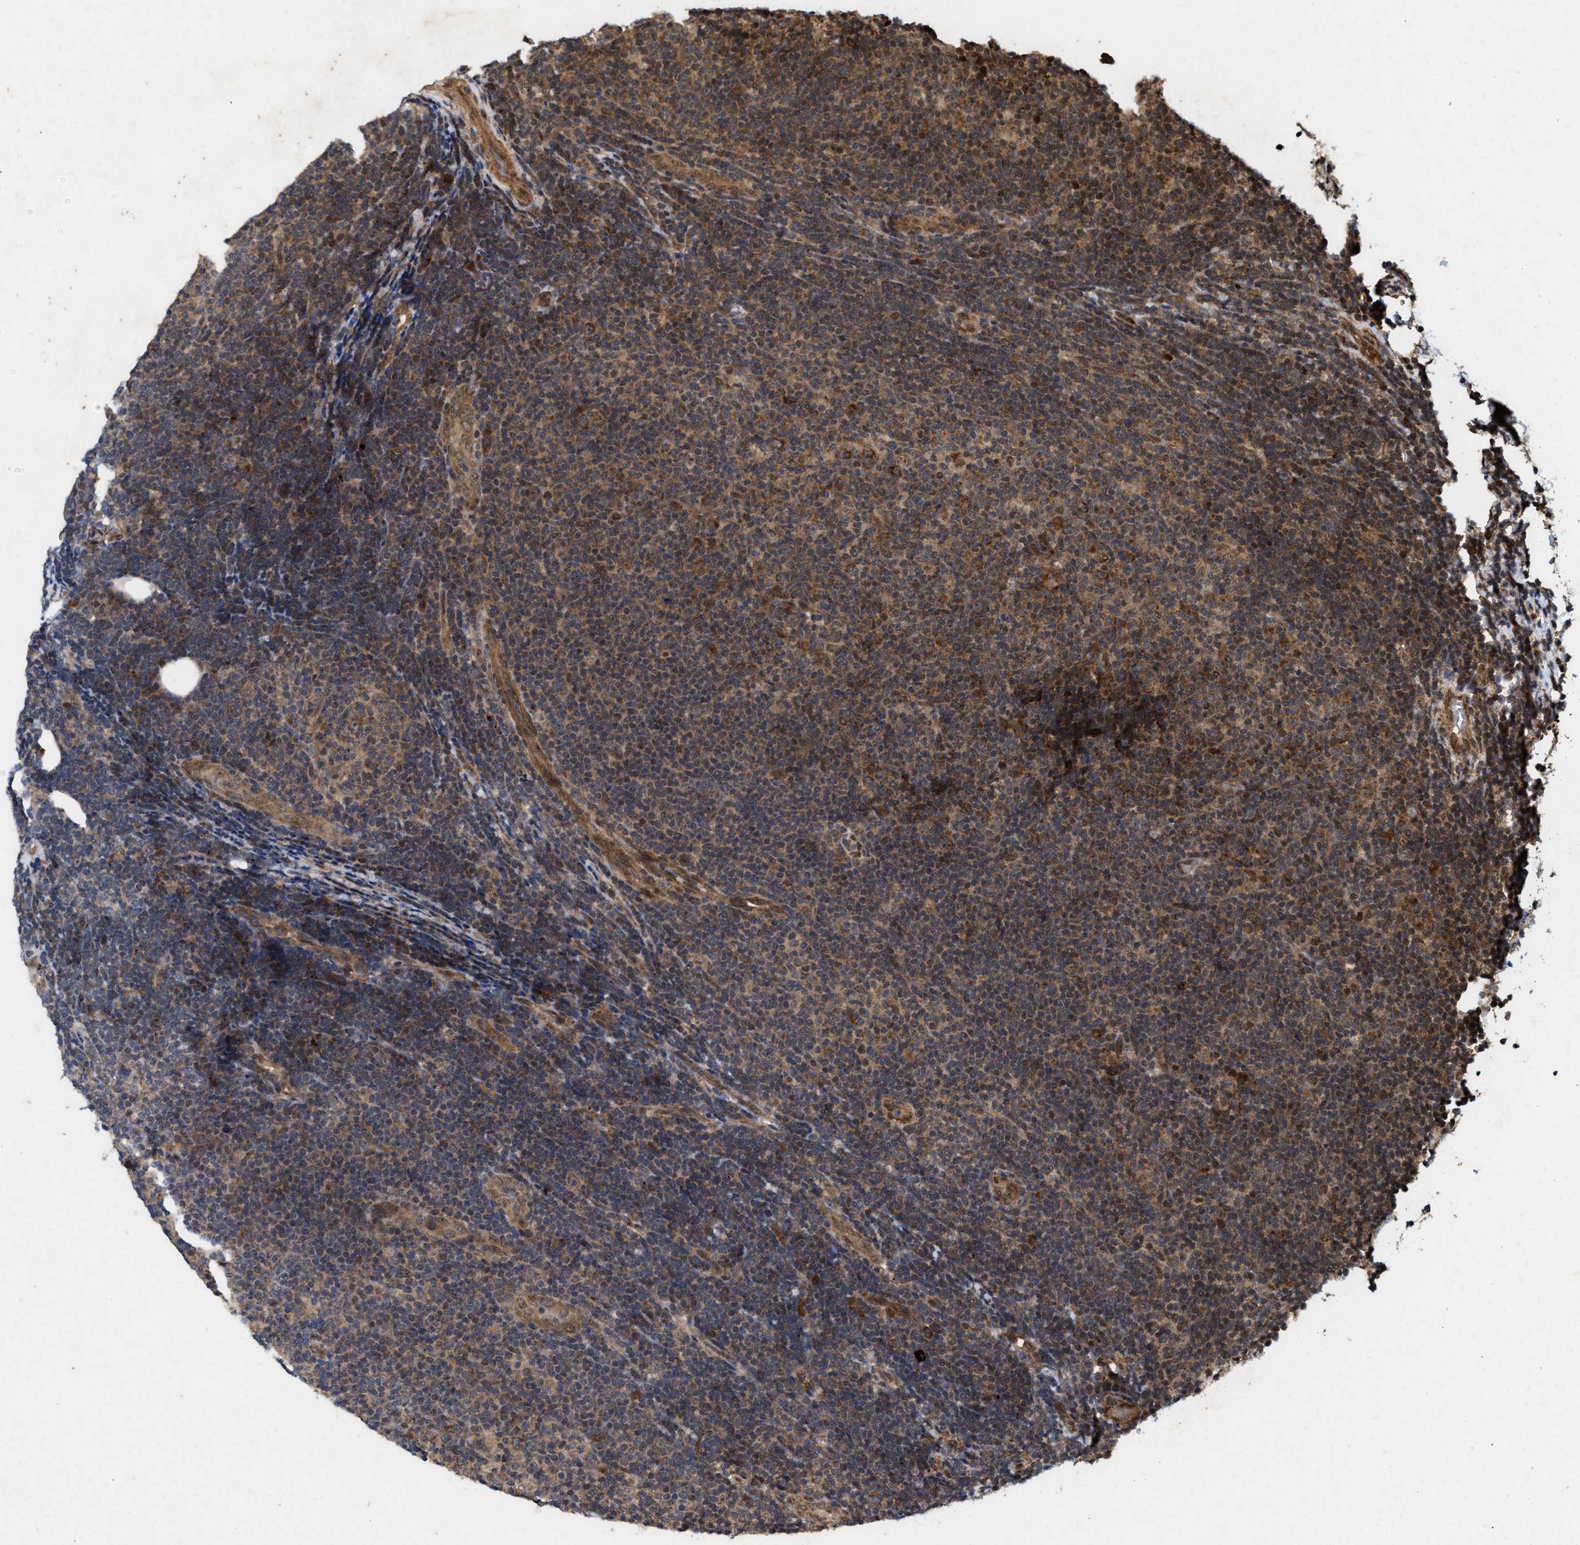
{"staining": {"intensity": "moderate", "quantity": "<25%", "location": "cytoplasmic/membranous"}, "tissue": "lymphoma", "cell_type": "Tumor cells", "image_type": "cancer", "snomed": [{"axis": "morphology", "description": "Malignant lymphoma, non-Hodgkin's type, Low grade"}, {"axis": "topography", "description": "Lymph node"}], "caption": "Protein expression analysis of human malignant lymphoma, non-Hodgkin's type (low-grade) reveals moderate cytoplasmic/membranous expression in approximately <25% of tumor cells.", "gene": "CFLAR", "patient": {"sex": "male", "age": 83}}